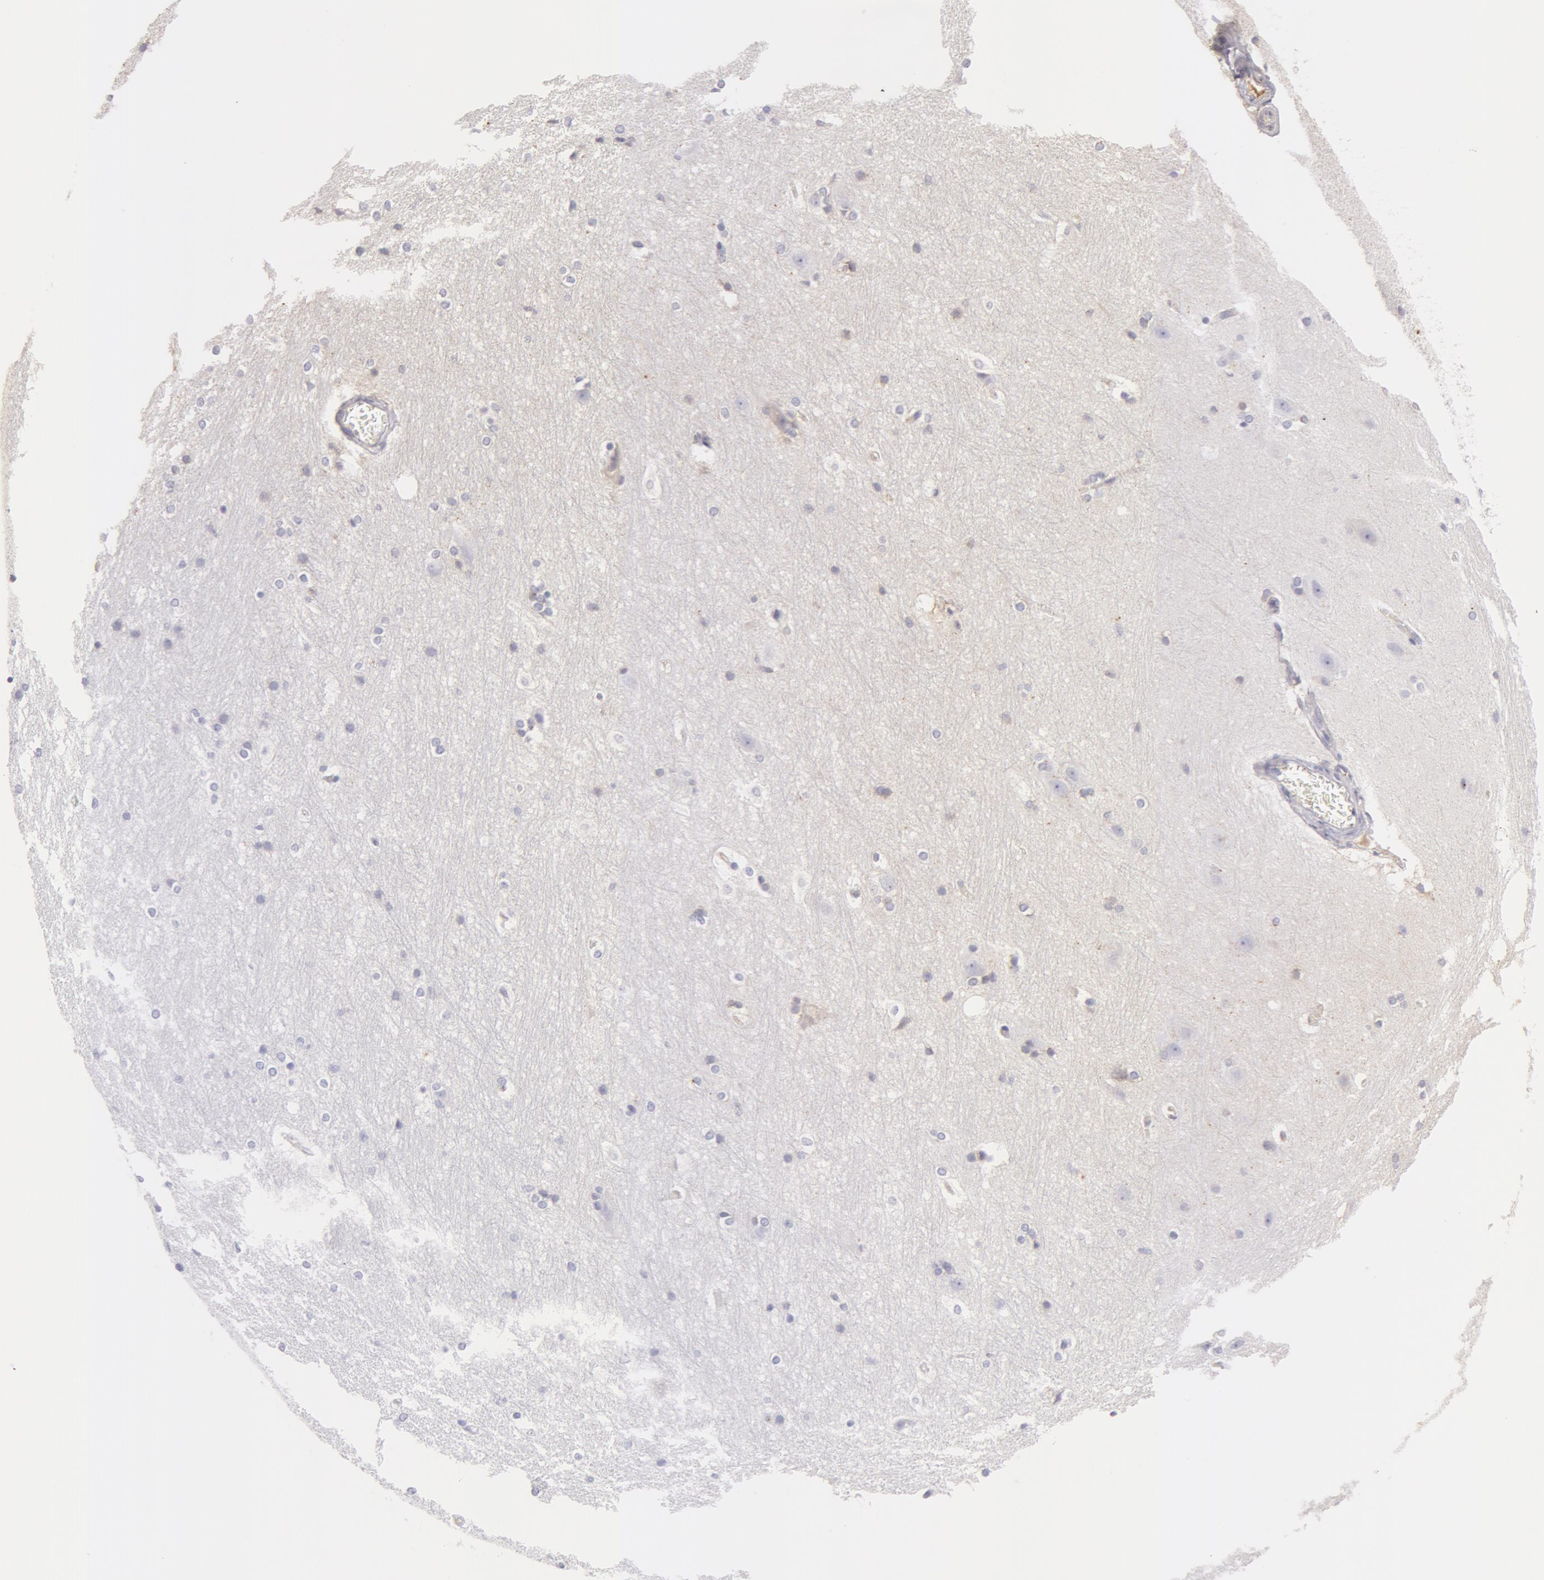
{"staining": {"intensity": "weak", "quantity": "<25%", "location": "nuclear"}, "tissue": "hippocampus", "cell_type": "Glial cells", "image_type": "normal", "snomed": [{"axis": "morphology", "description": "Normal tissue, NOS"}, {"axis": "topography", "description": "Hippocampus"}], "caption": "Immunohistochemistry micrograph of benign hippocampus stained for a protein (brown), which exhibits no positivity in glial cells. The staining is performed using DAB (3,3'-diaminobenzidine) brown chromogen with nuclei counter-stained in using hematoxylin.", "gene": "GC", "patient": {"sex": "female", "age": 19}}